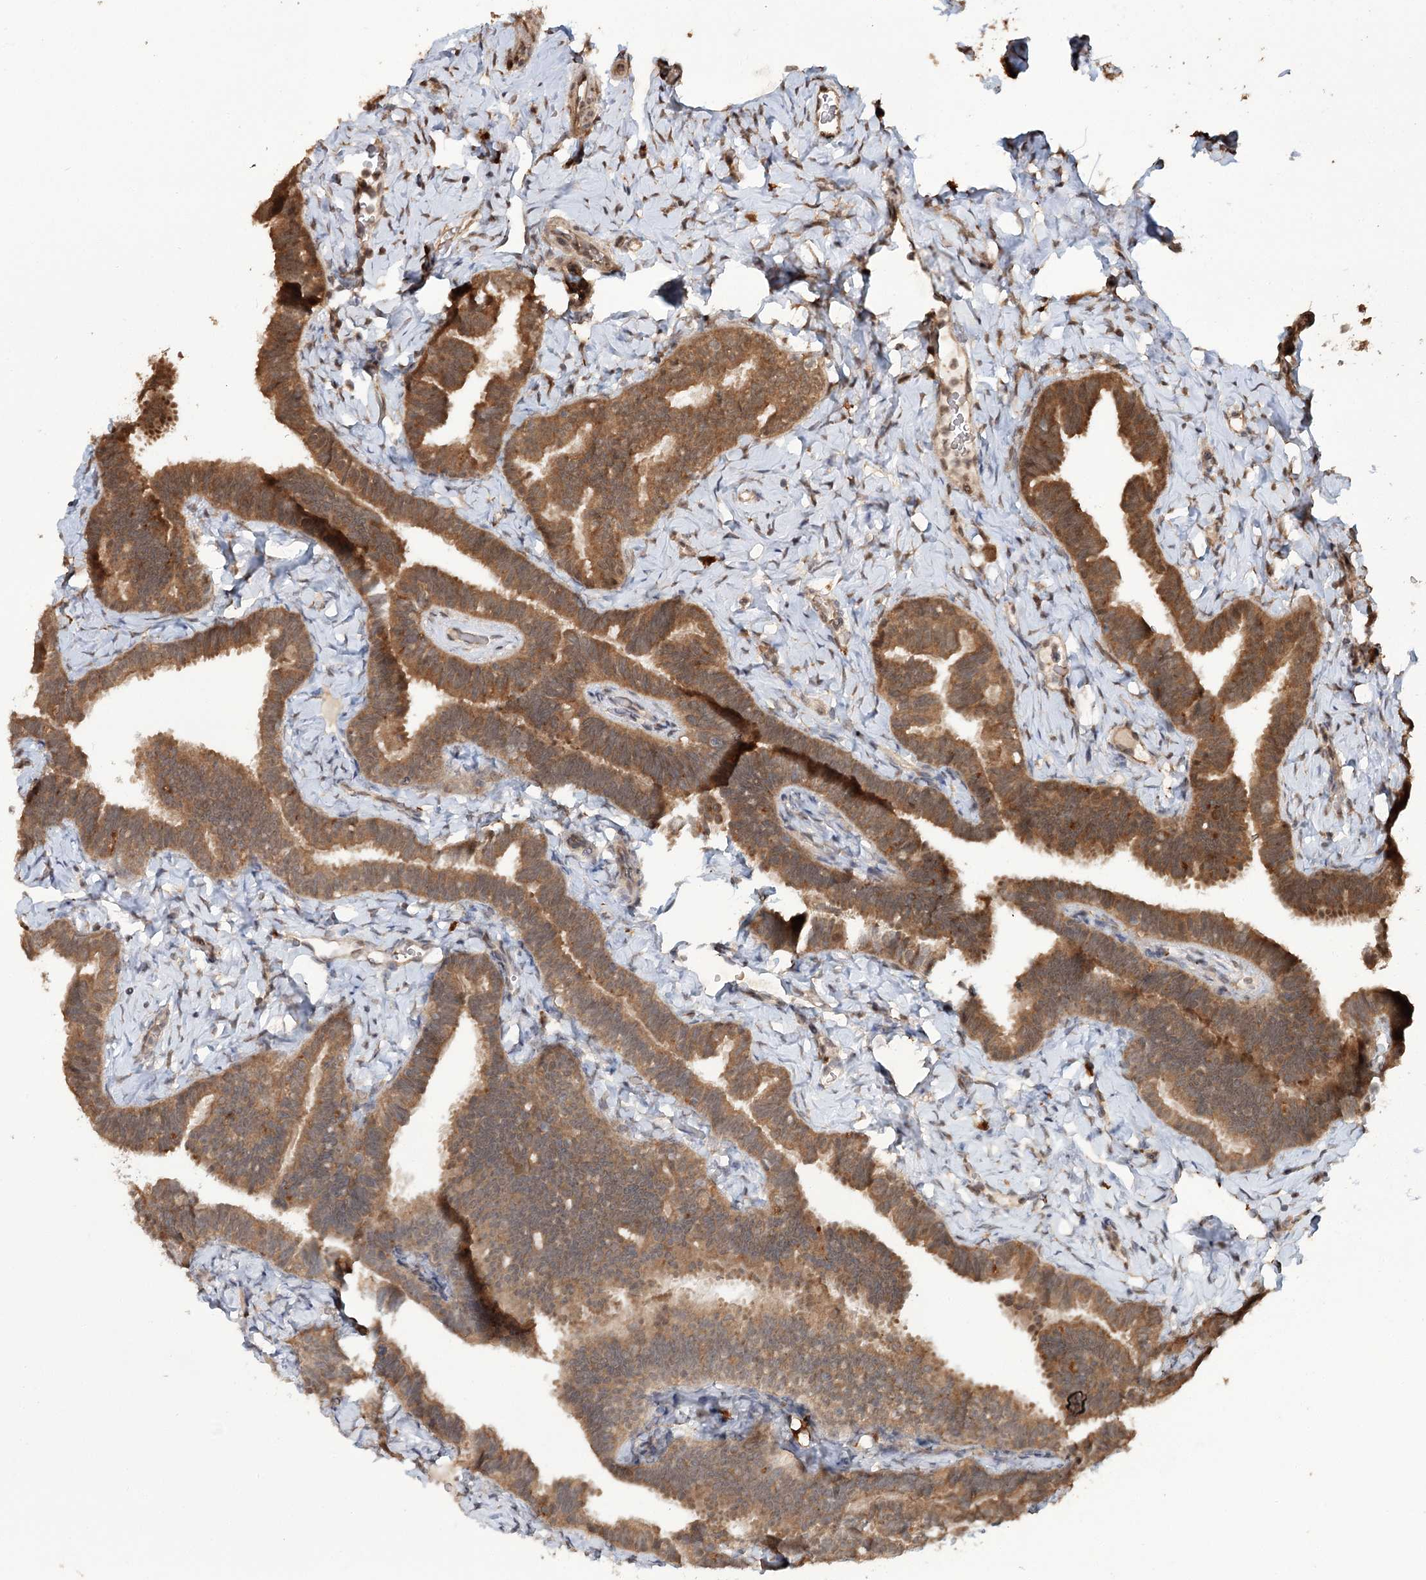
{"staining": {"intensity": "moderate", "quantity": ">75%", "location": "cytoplasmic/membranous,nuclear"}, "tissue": "fallopian tube", "cell_type": "Glandular cells", "image_type": "normal", "snomed": [{"axis": "morphology", "description": "Normal tissue, NOS"}, {"axis": "topography", "description": "Fallopian tube"}], "caption": "A medium amount of moderate cytoplasmic/membranous,nuclear staining is appreciated in about >75% of glandular cells in normal fallopian tube.", "gene": "N6AMT1", "patient": {"sex": "female", "age": 65}}